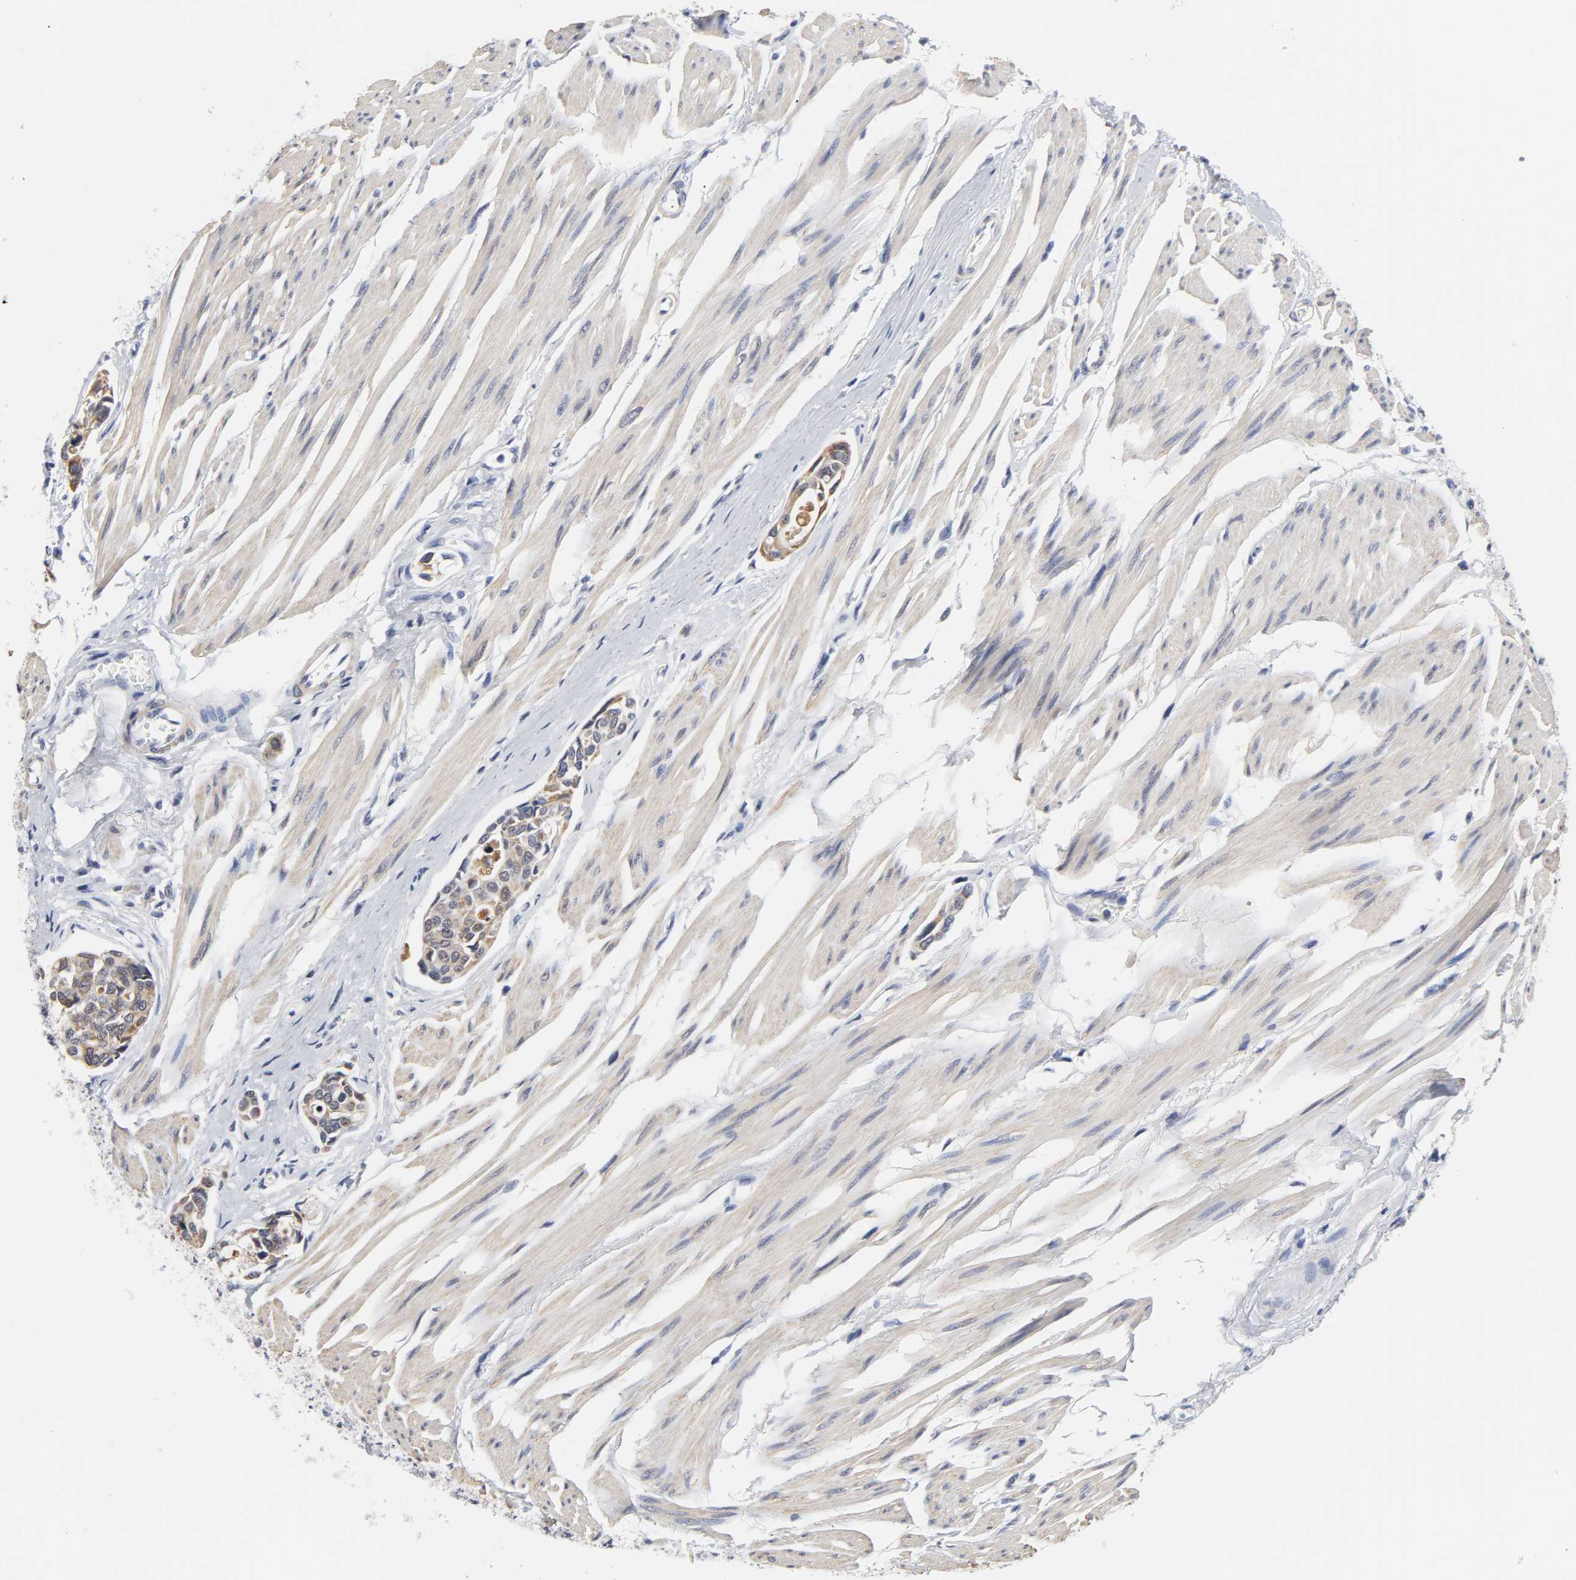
{"staining": {"intensity": "moderate", "quantity": ">75%", "location": "cytoplasmic/membranous"}, "tissue": "urothelial cancer", "cell_type": "Tumor cells", "image_type": "cancer", "snomed": [{"axis": "morphology", "description": "Urothelial carcinoma, High grade"}, {"axis": "topography", "description": "Urinary bladder"}], "caption": "The histopathology image shows a brown stain indicating the presence of a protein in the cytoplasmic/membranous of tumor cells in urothelial cancer.", "gene": "GRHL2", "patient": {"sex": "male", "age": 78}}